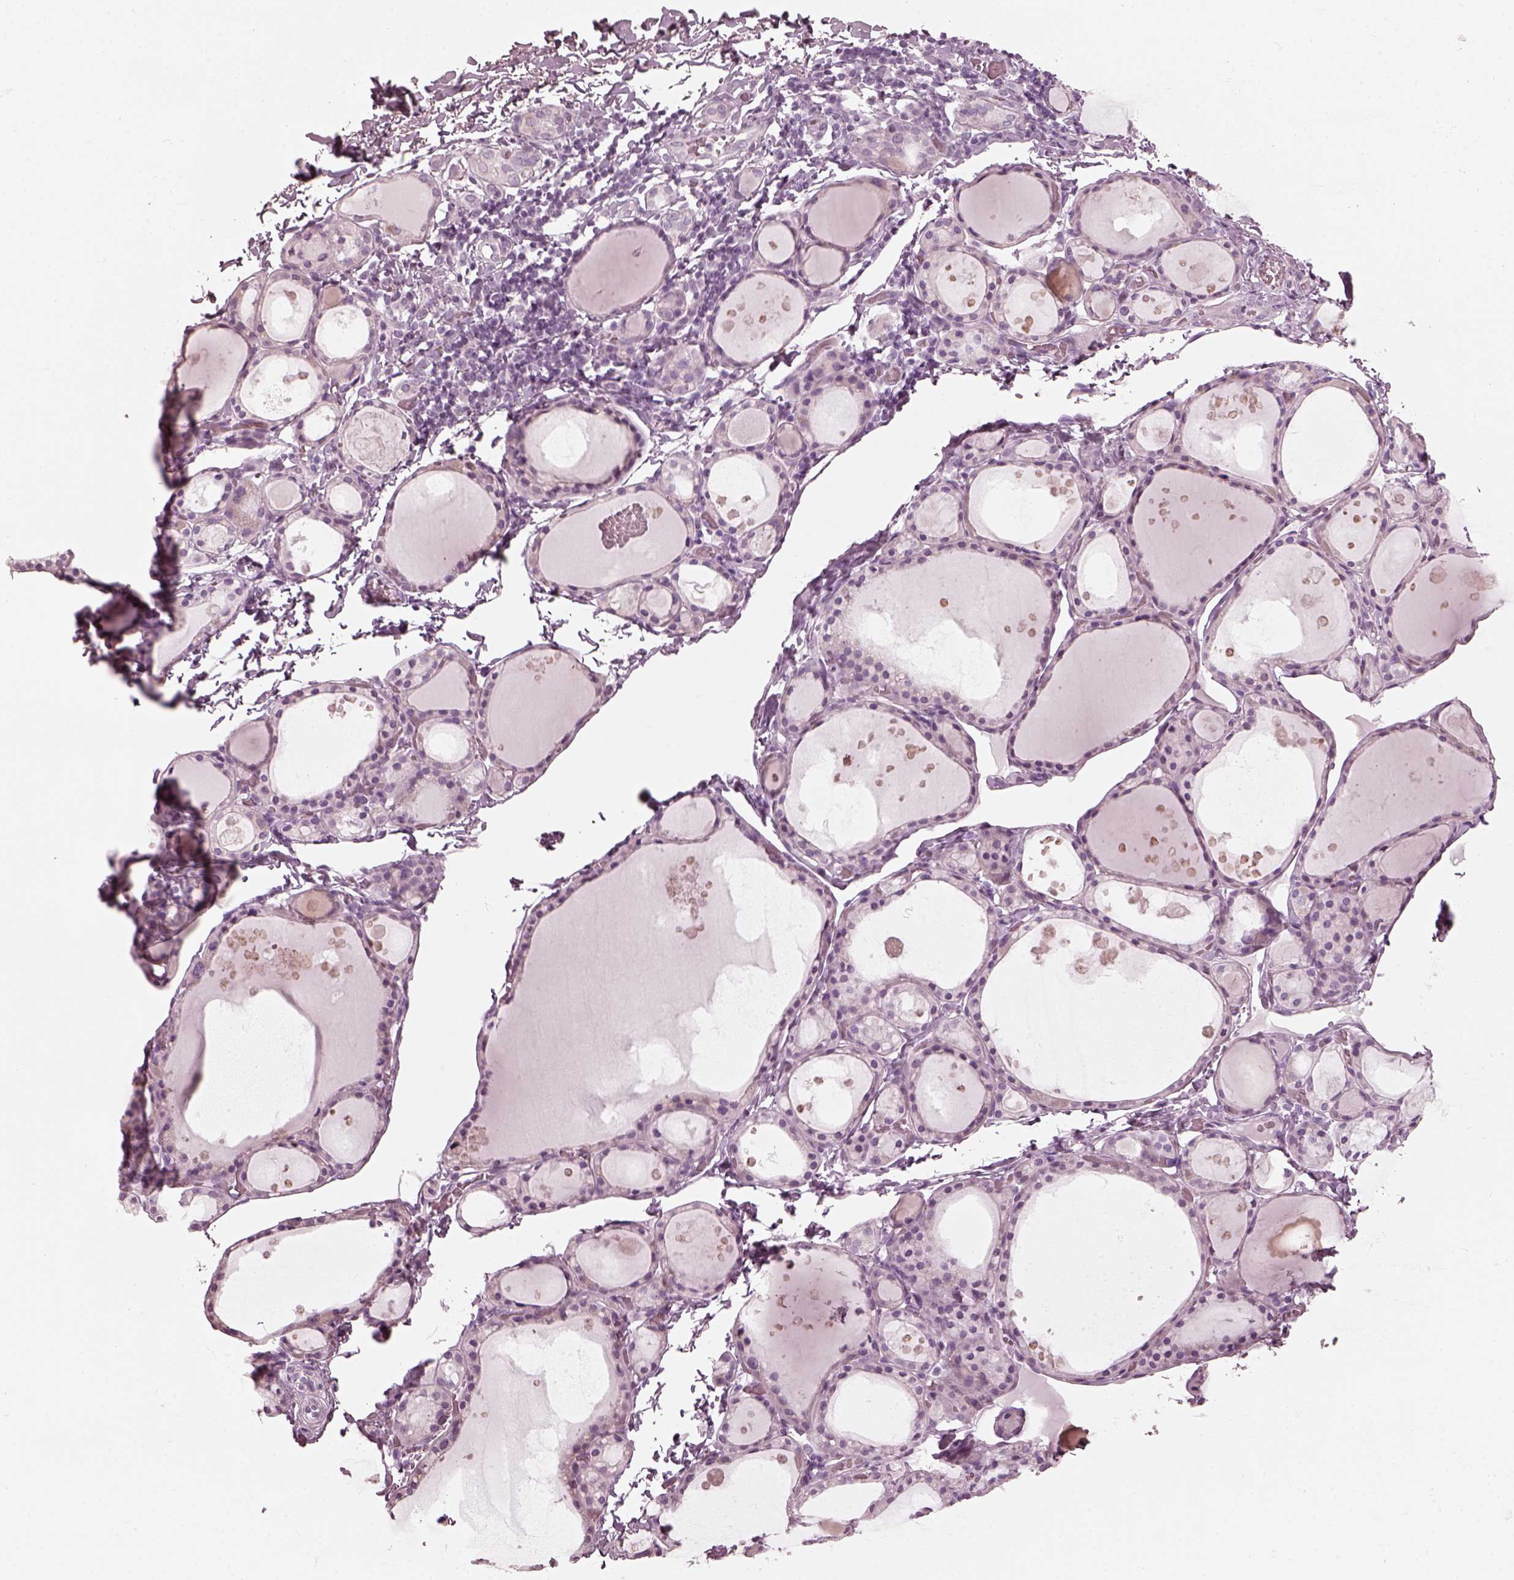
{"staining": {"intensity": "negative", "quantity": "none", "location": "none"}, "tissue": "thyroid gland", "cell_type": "Glandular cells", "image_type": "normal", "snomed": [{"axis": "morphology", "description": "Normal tissue, NOS"}, {"axis": "topography", "description": "Thyroid gland"}], "caption": "This is an IHC photomicrograph of unremarkable human thyroid gland. There is no expression in glandular cells.", "gene": "SAXO2", "patient": {"sex": "male", "age": 68}}